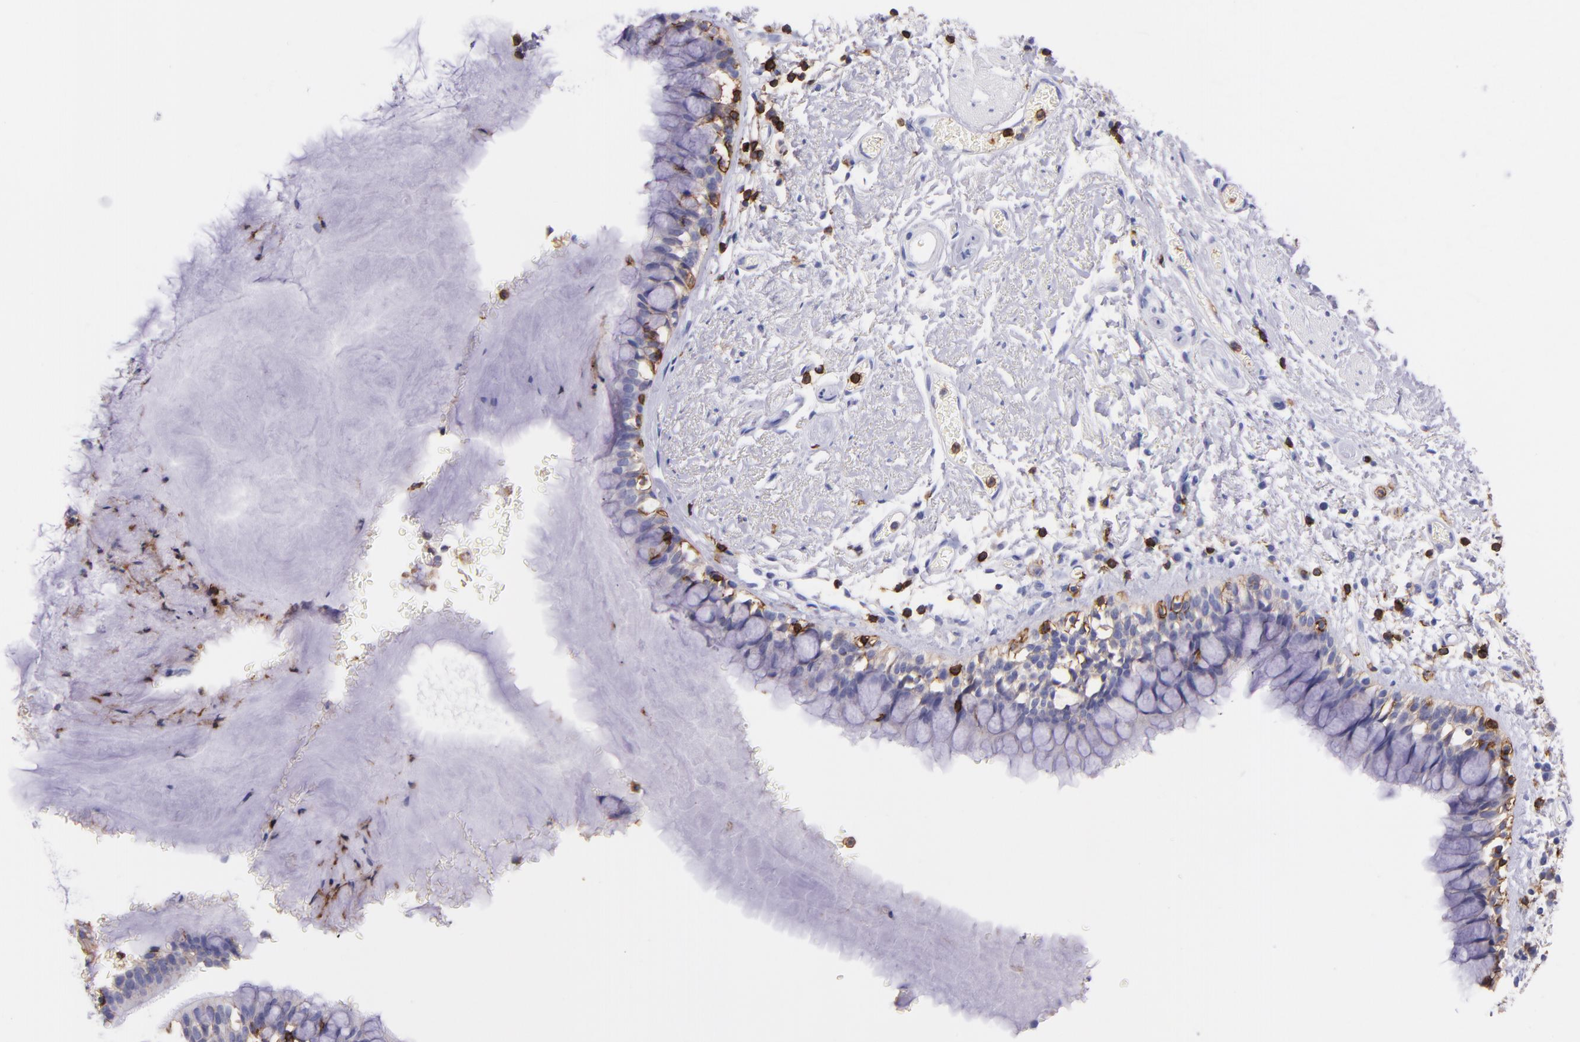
{"staining": {"intensity": "weak", "quantity": "<25%", "location": "cytoplasmic/membranous"}, "tissue": "bronchus", "cell_type": "Respiratory epithelial cells", "image_type": "normal", "snomed": [{"axis": "morphology", "description": "Normal tissue, NOS"}, {"axis": "topography", "description": "Lymph node of abdomen"}, {"axis": "topography", "description": "Lymph node of pelvis"}], "caption": "Respiratory epithelial cells are negative for protein expression in benign human bronchus. Nuclei are stained in blue.", "gene": "SPN", "patient": {"sex": "female", "age": 65}}